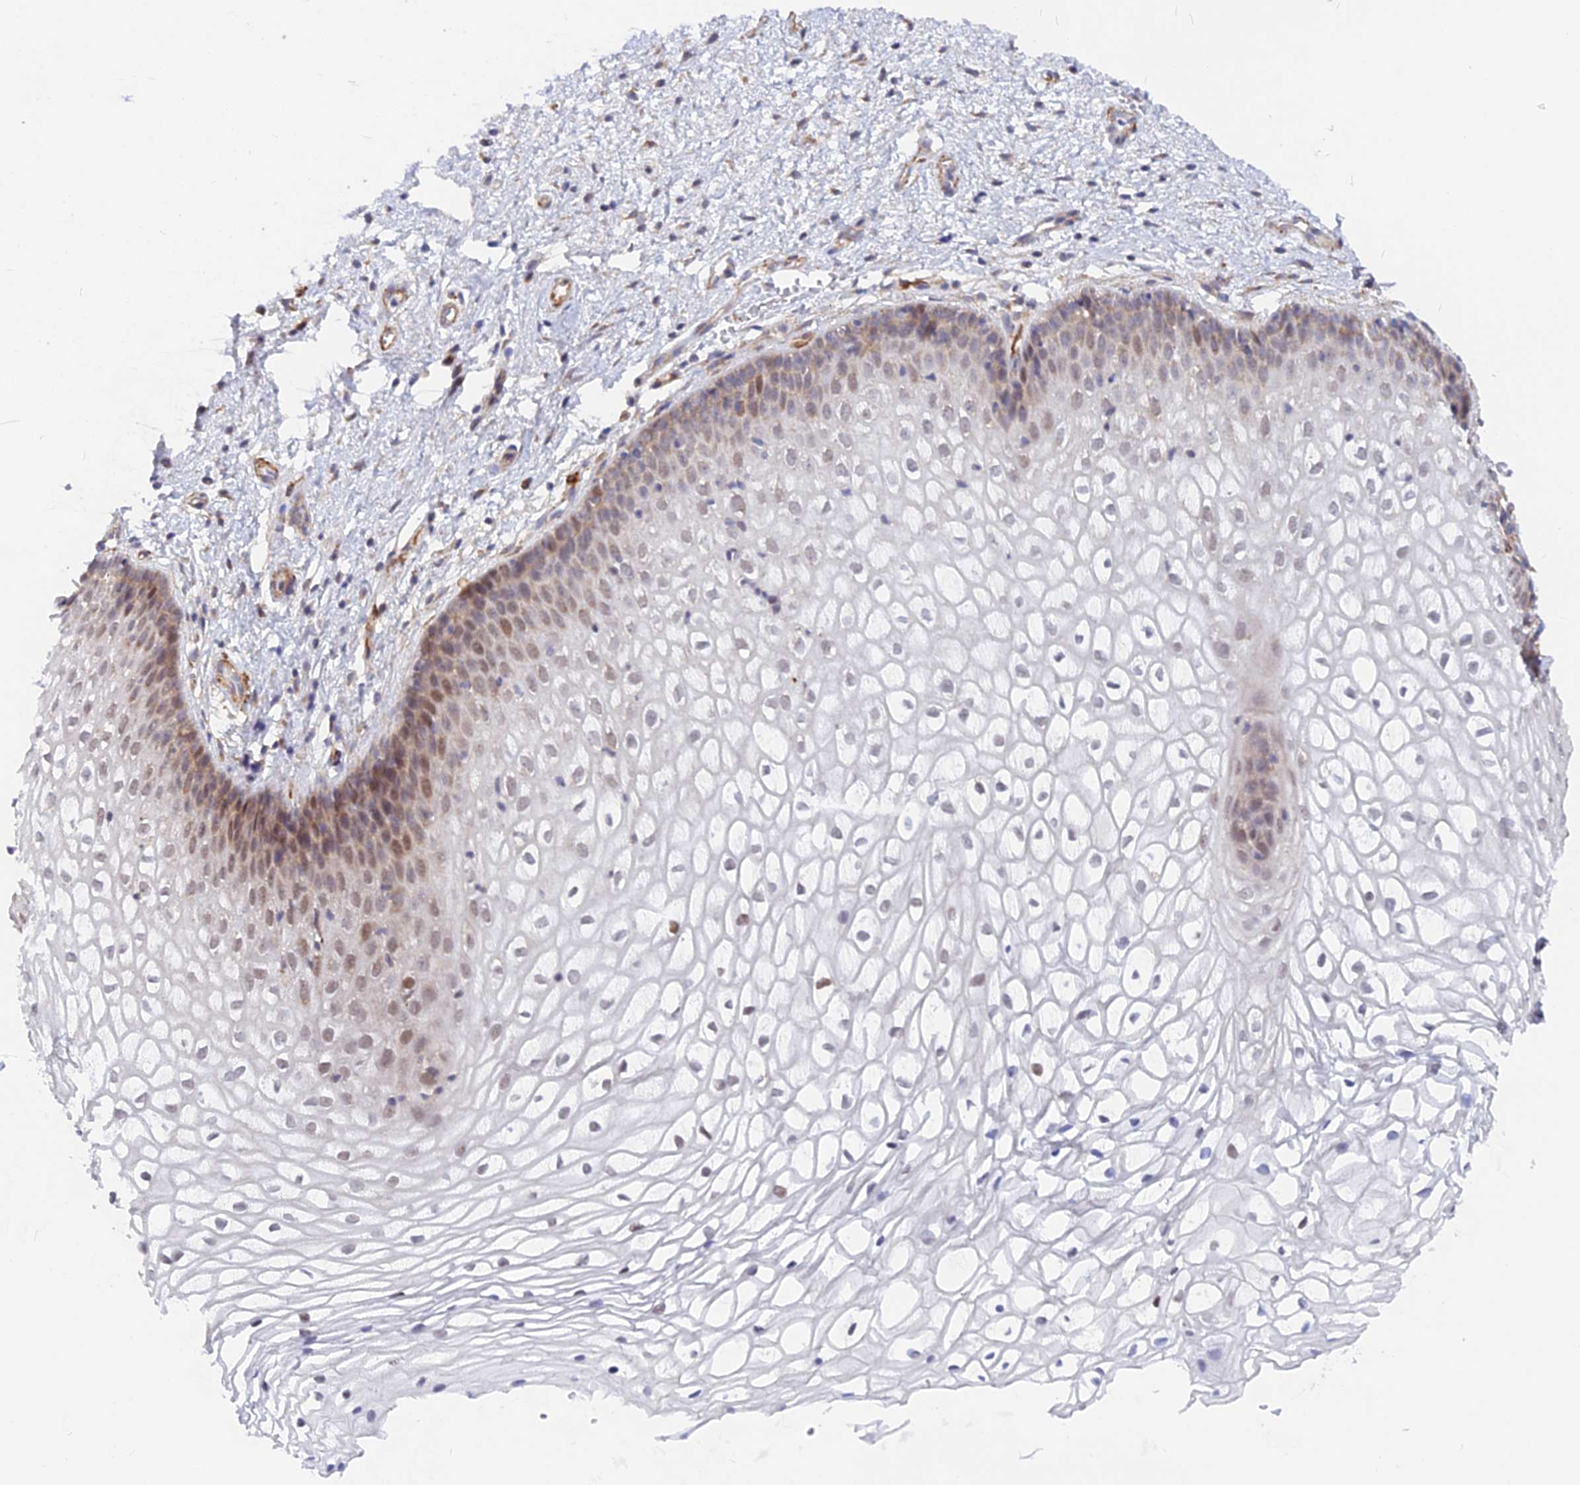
{"staining": {"intensity": "weak", "quantity": "<25%", "location": "nuclear"}, "tissue": "vagina", "cell_type": "Squamous epithelial cells", "image_type": "normal", "snomed": [{"axis": "morphology", "description": "Normal tissue, NOS"}, {"axis": "topography", "description": "Vagina"}], "caption": "High magnification brightfield microscopy of unremarkable vagina stained with DAB (brown) and counterstained with hematoxylin (blue): squamous epithelial cells show no significant positivity.", "gene": "VSTM2L", "patient": {"sex": "female", "age": 34}}